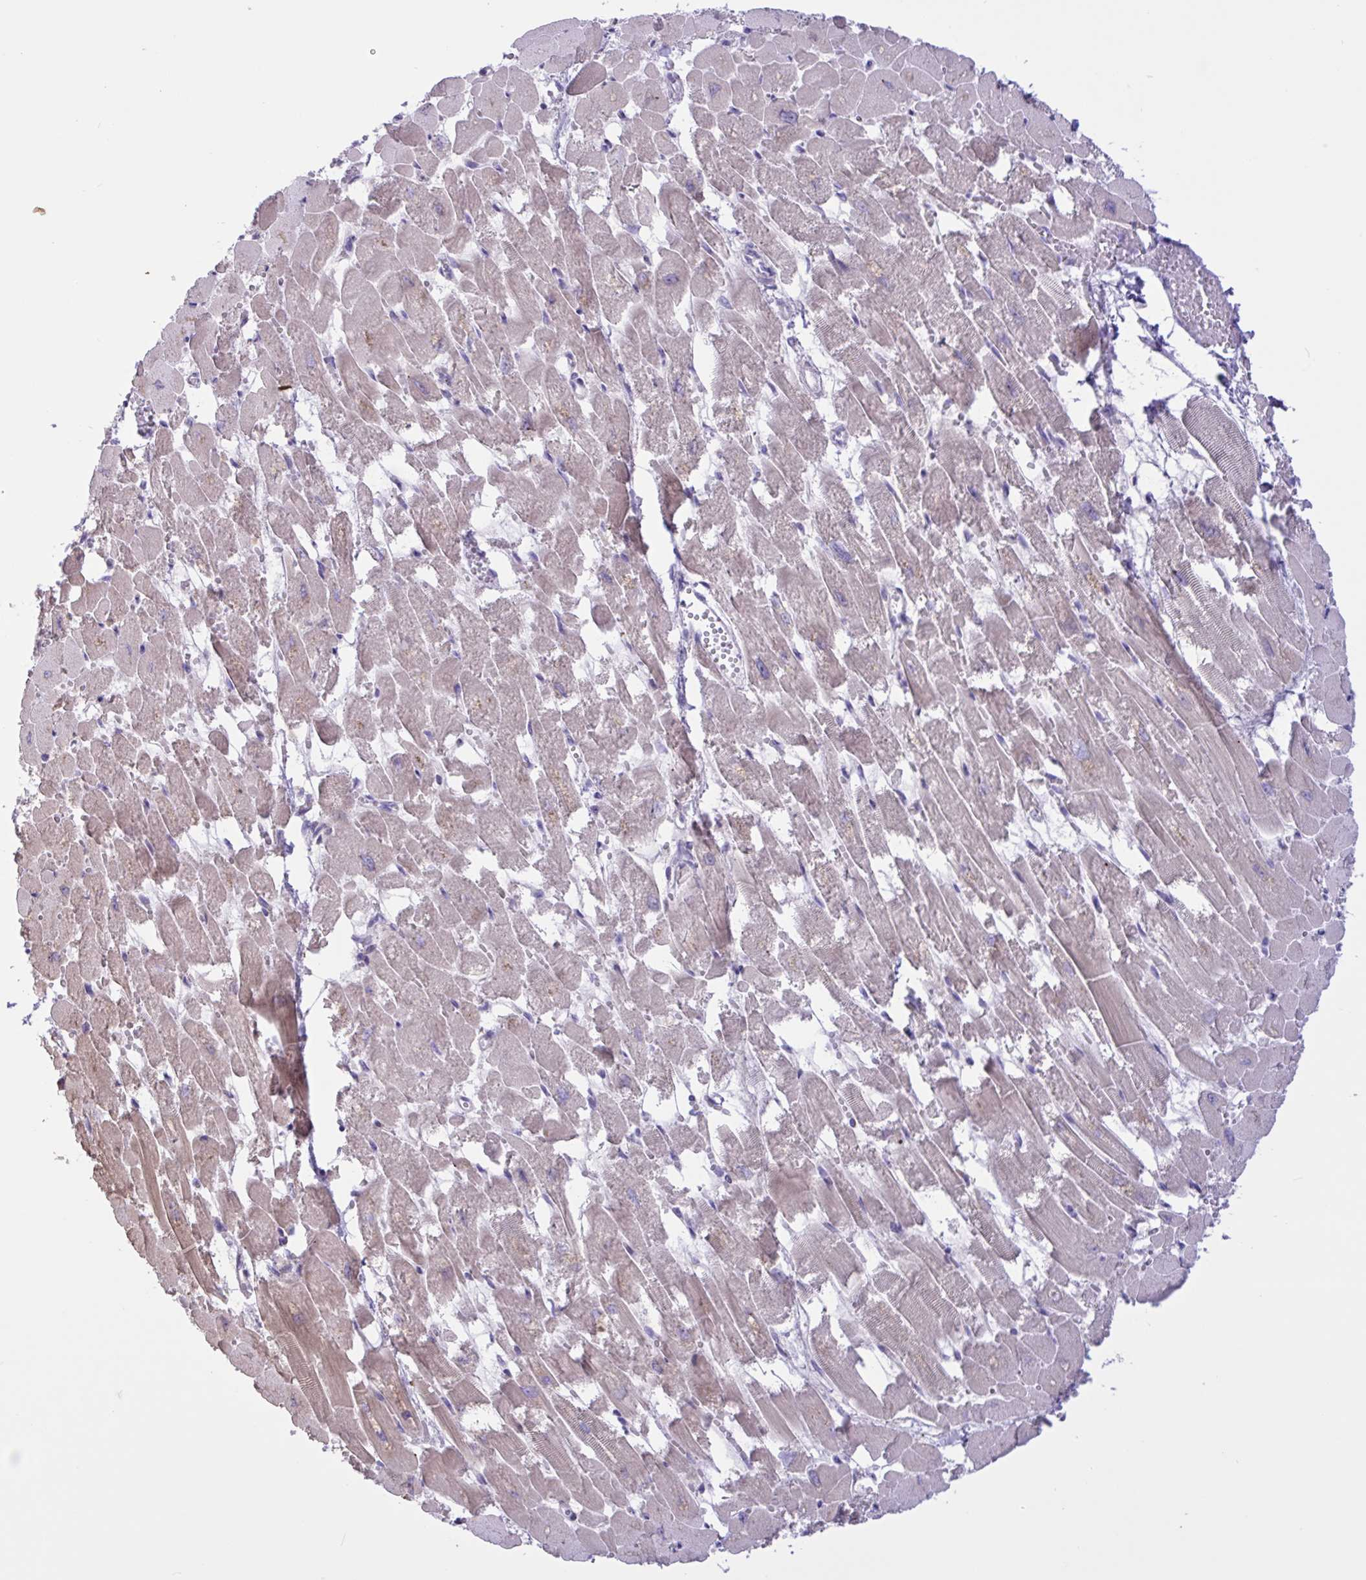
{"staining": {"intensity": "weak", "quantity": "25%-75%", "location": "cytoplasmic/membranous"}, "tissue": "heart muscle", "cell_type": "Cardiomyocytes", "image_type": "normal", "snomed": [{"axis": "morphology", "description": "Normal tissue, NOS"}, {"axis": "topography", "description": "Heart"}], "caption": "High-magnification brightfield microscopy of benign heart muscle stained with DAB (brown) and counterstained with hematoxylin (blue). cardiomyocytes exhibit weak cytoplasmic/membranous positivity is present in approximately25%-75% of cells. The protein of interest is stained brown, and the nuclei are stained in blue (DAB (3,3'-diaminobenzidine) IHC with brightfield microscopy, high magnification).", "gene": "DSC3", "patient": {"sex": "female", "age": 52}}